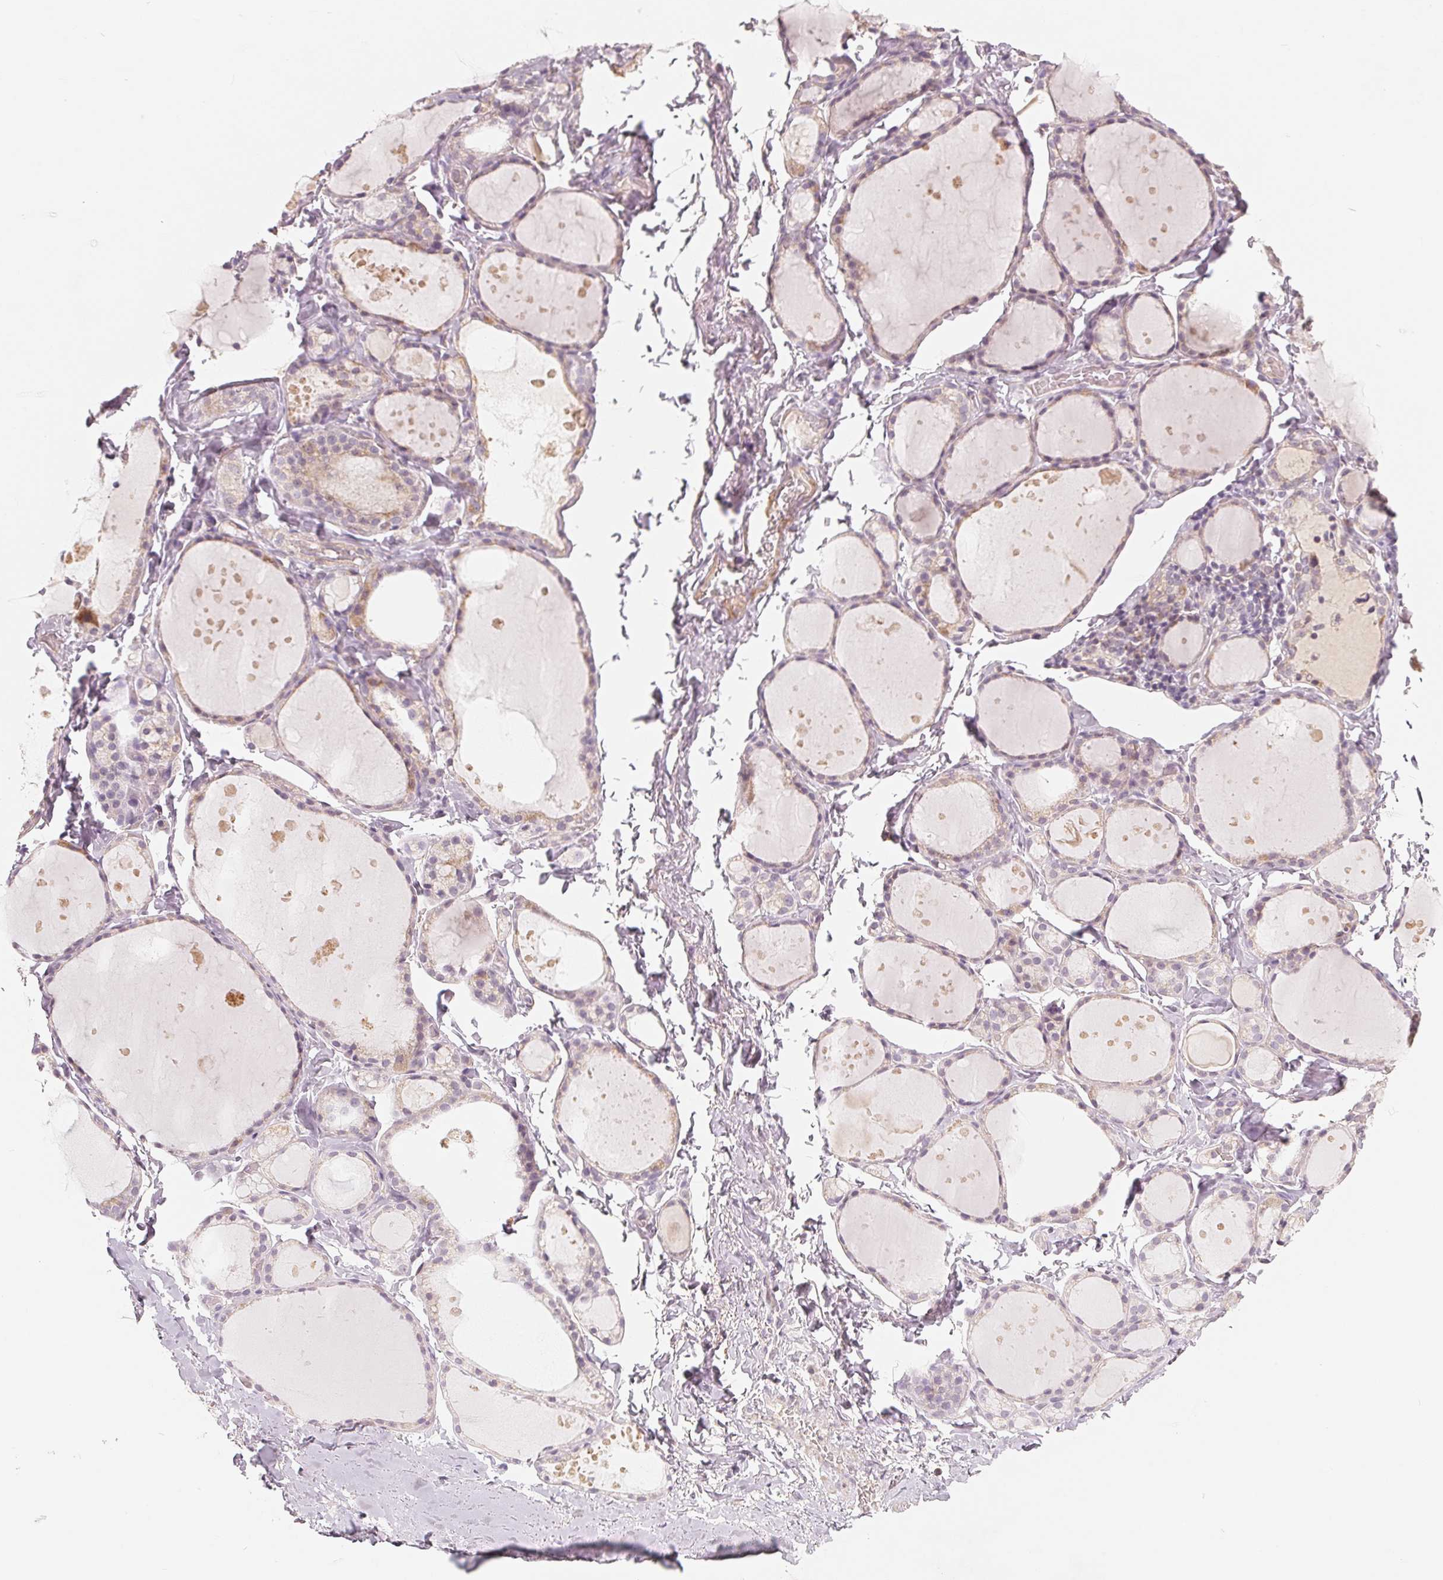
{"staining": {"intensity": "moderate", "quantity": "<25%", "location": "cytoplasmic/membranous"}, "tissue": "thyroid gland", "cell_type": "Glandular cells", "image_type": "normal", "snomed": [{"axis": "morphology", "description": "Normal tissue, NOS"}, {"axis": "topography", "description": "Thyroid gland"}], "caption": "The histopathology image displays a brown stain indicating the presence of a protein in the cytoplasmic/membranous of glandular cells in thyroid gland.", "gene": "GHITM", "patient": {"sex": "male", "age": 68}}